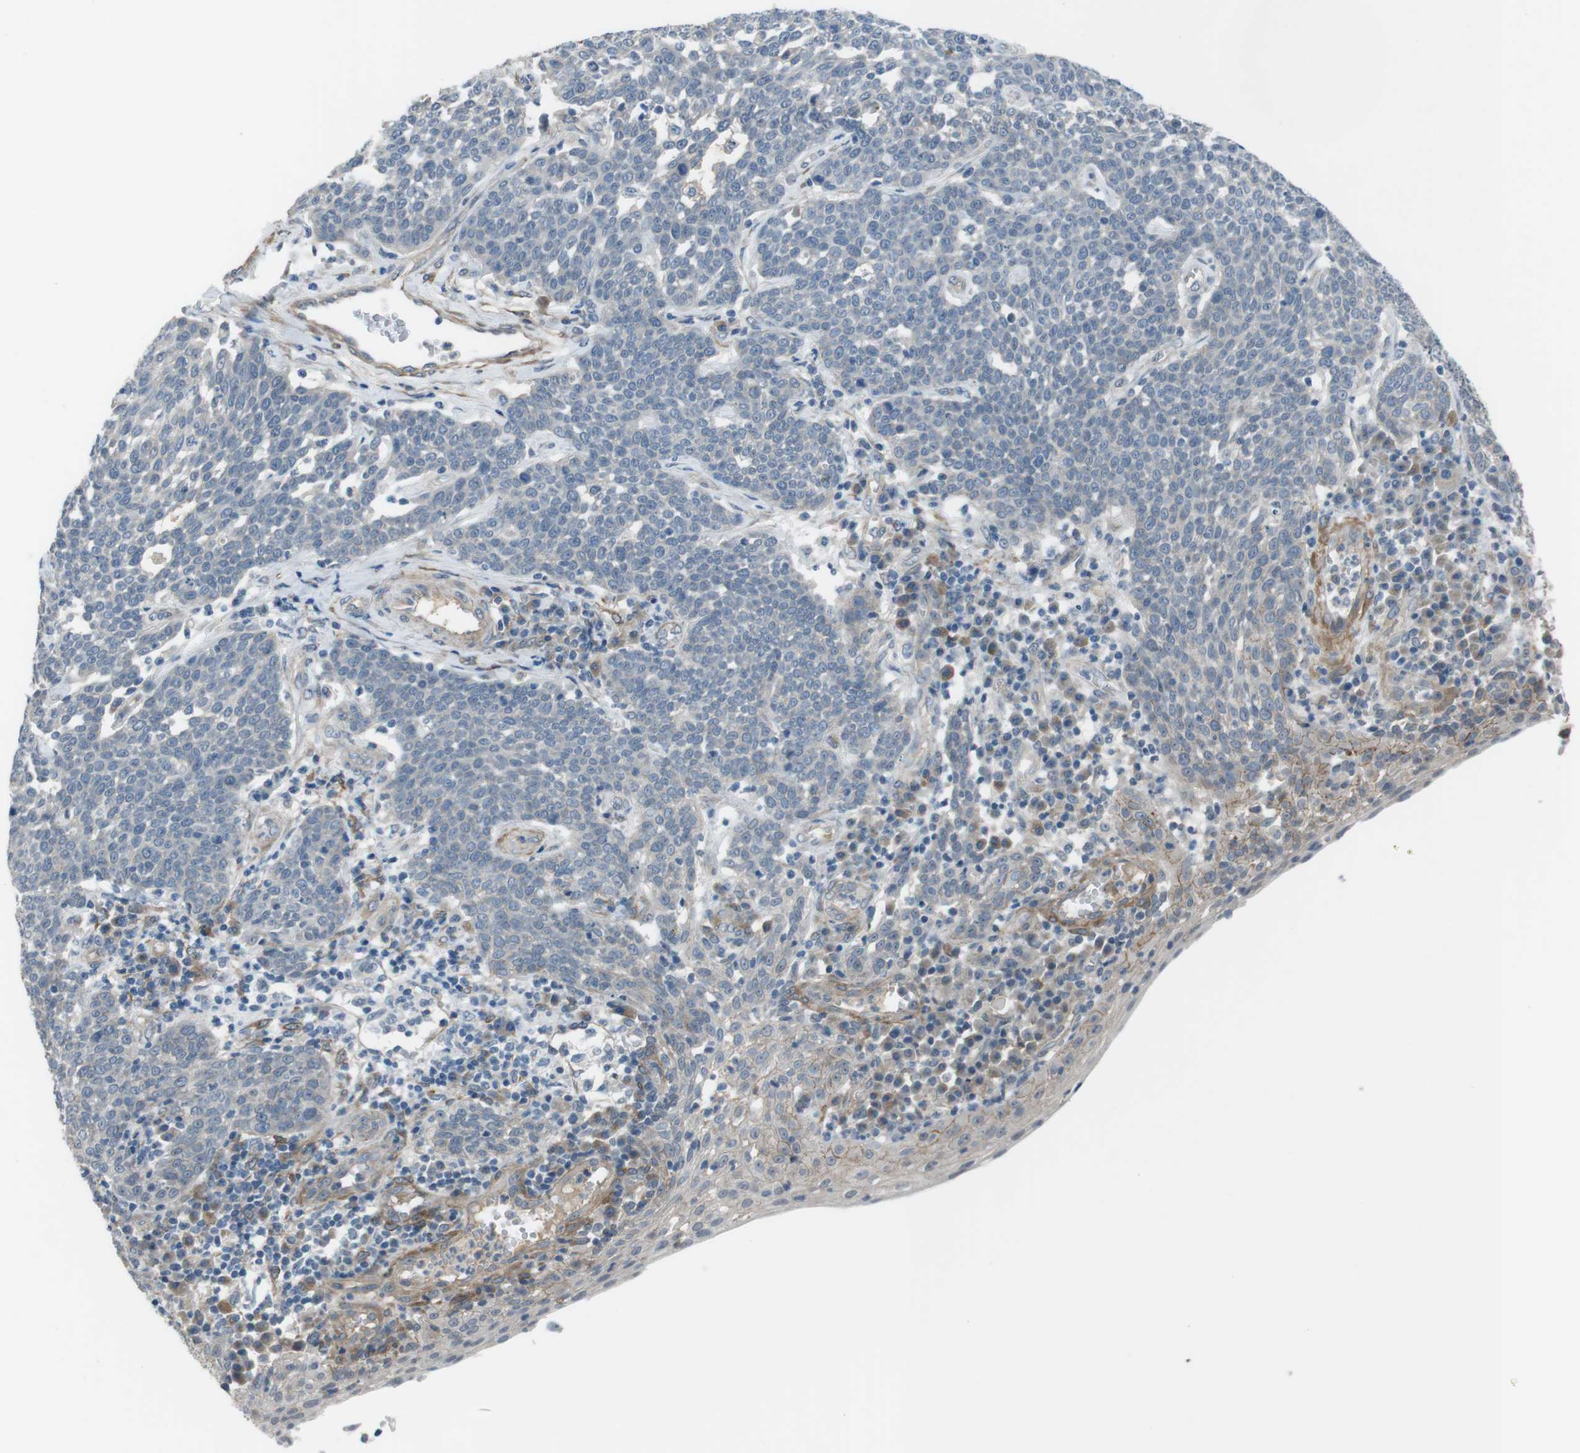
{"staining": {"intensity": "negative", "quantity": "none", "location": "none"}, "tissue": "cervical cancer", "cell_type": "Tumor cells", "image_type": "cancer", "snomed": [{"axis": "morphology", "description": "Squamous cell carcinoma, NOS"}, {"axis": "topography", "description": "Cervix"}], "caption": "Photomicrograph shows no significant protein expression in tumor cells of cervical cancer.", "gene": "ANK2", "patient": {"sex": "female", "age": 34}}